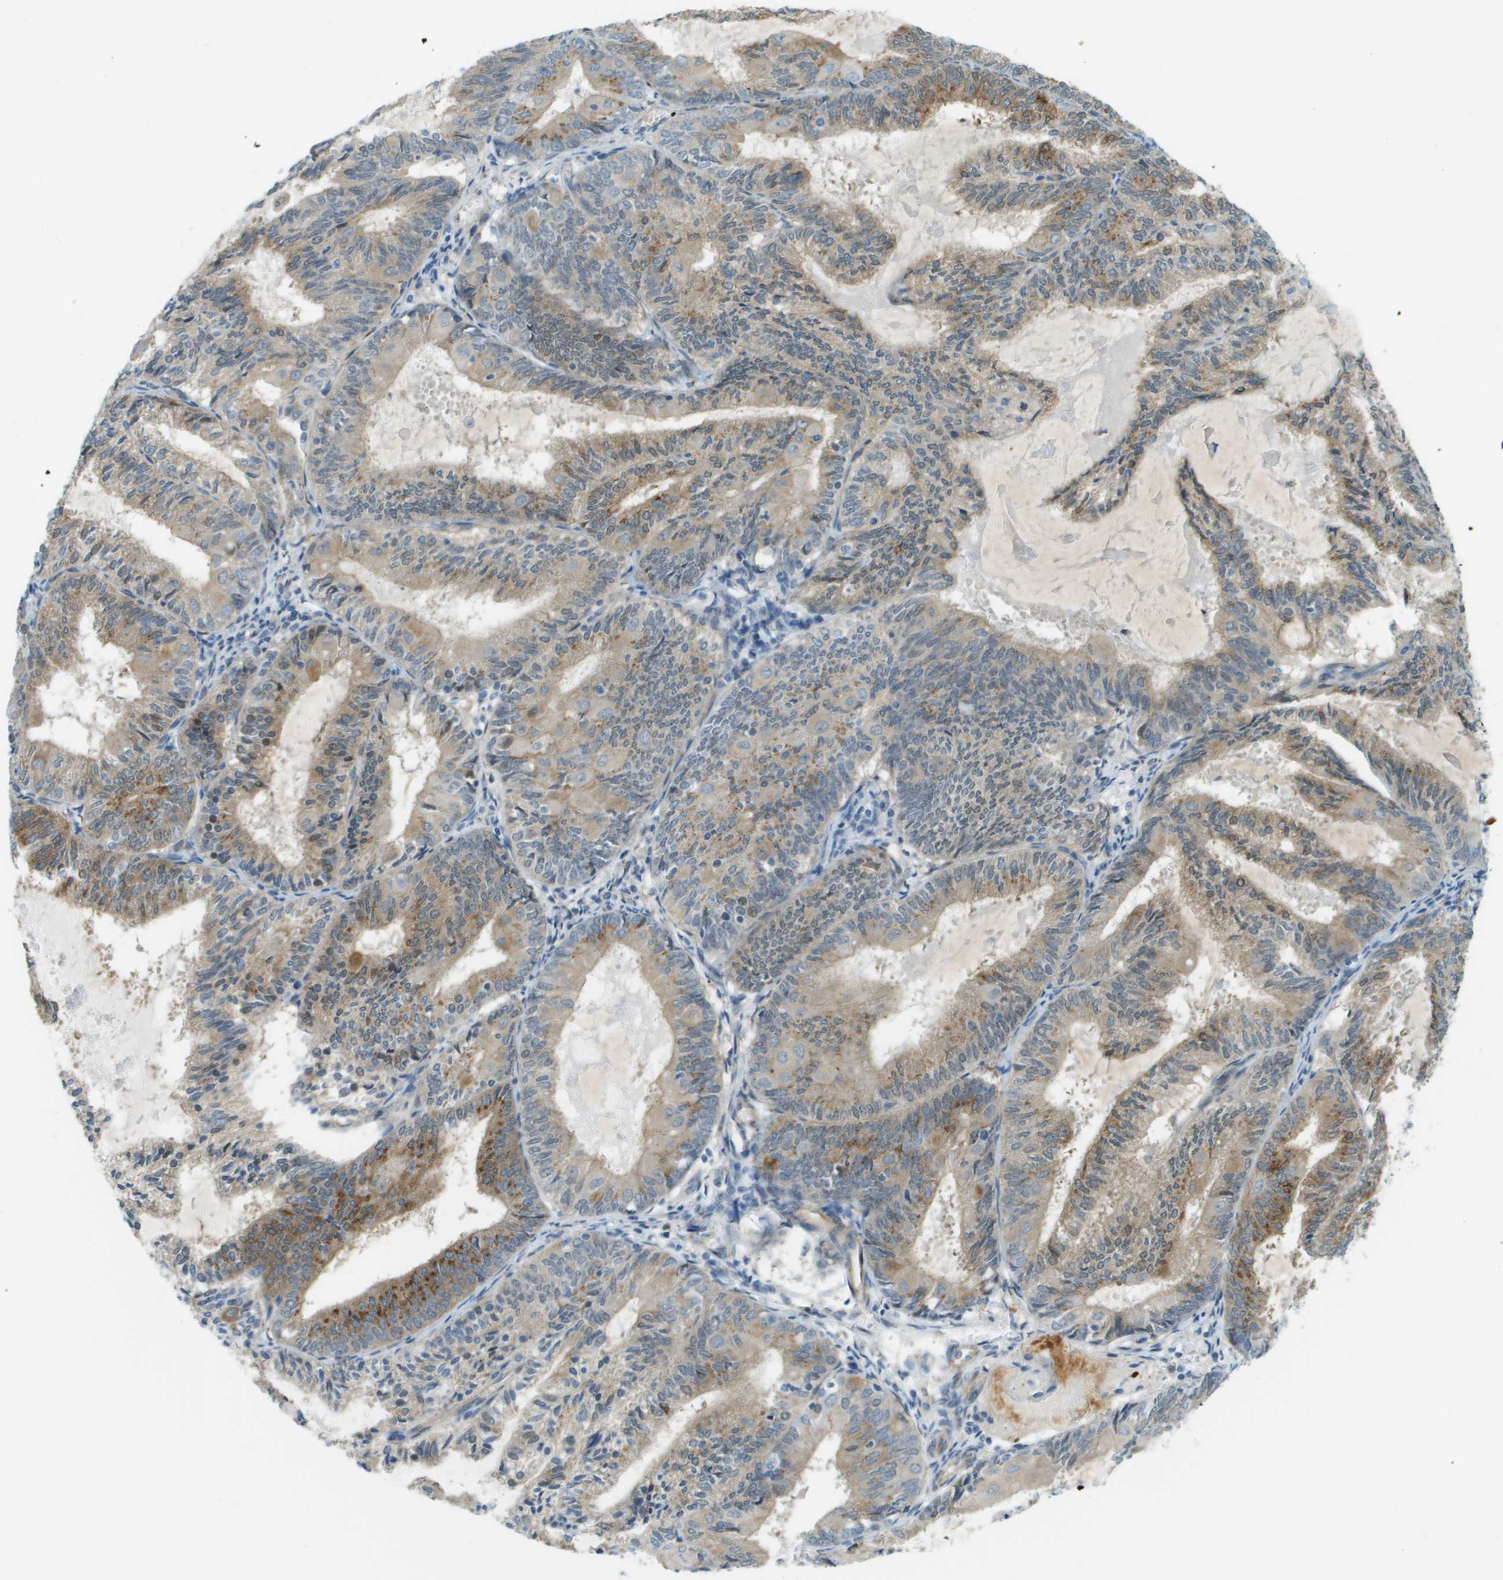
{"staining": {"intensity": "moderate", "quantity": ">75%", "location": "cytoplasmic/membranous"}, "tissue": "endometrial cancer", "cell_type": "Tumor cells", "image_type": "cancer", "snomed": [{"axis": "morphology", "description": "Adenocarcinoma, NOS"}, {"axis": "topography", "description": "Endometrium"}], "caption": "About >75% of tumor cells in endometrial cancer (adenocarcinoma) demonstrate moderate cytoplasmic/membranous protein staining as visualized by brown immunohistochemical staining.", "gene": "ACBD3", "patient": {"sex": "female", "age": 81}}